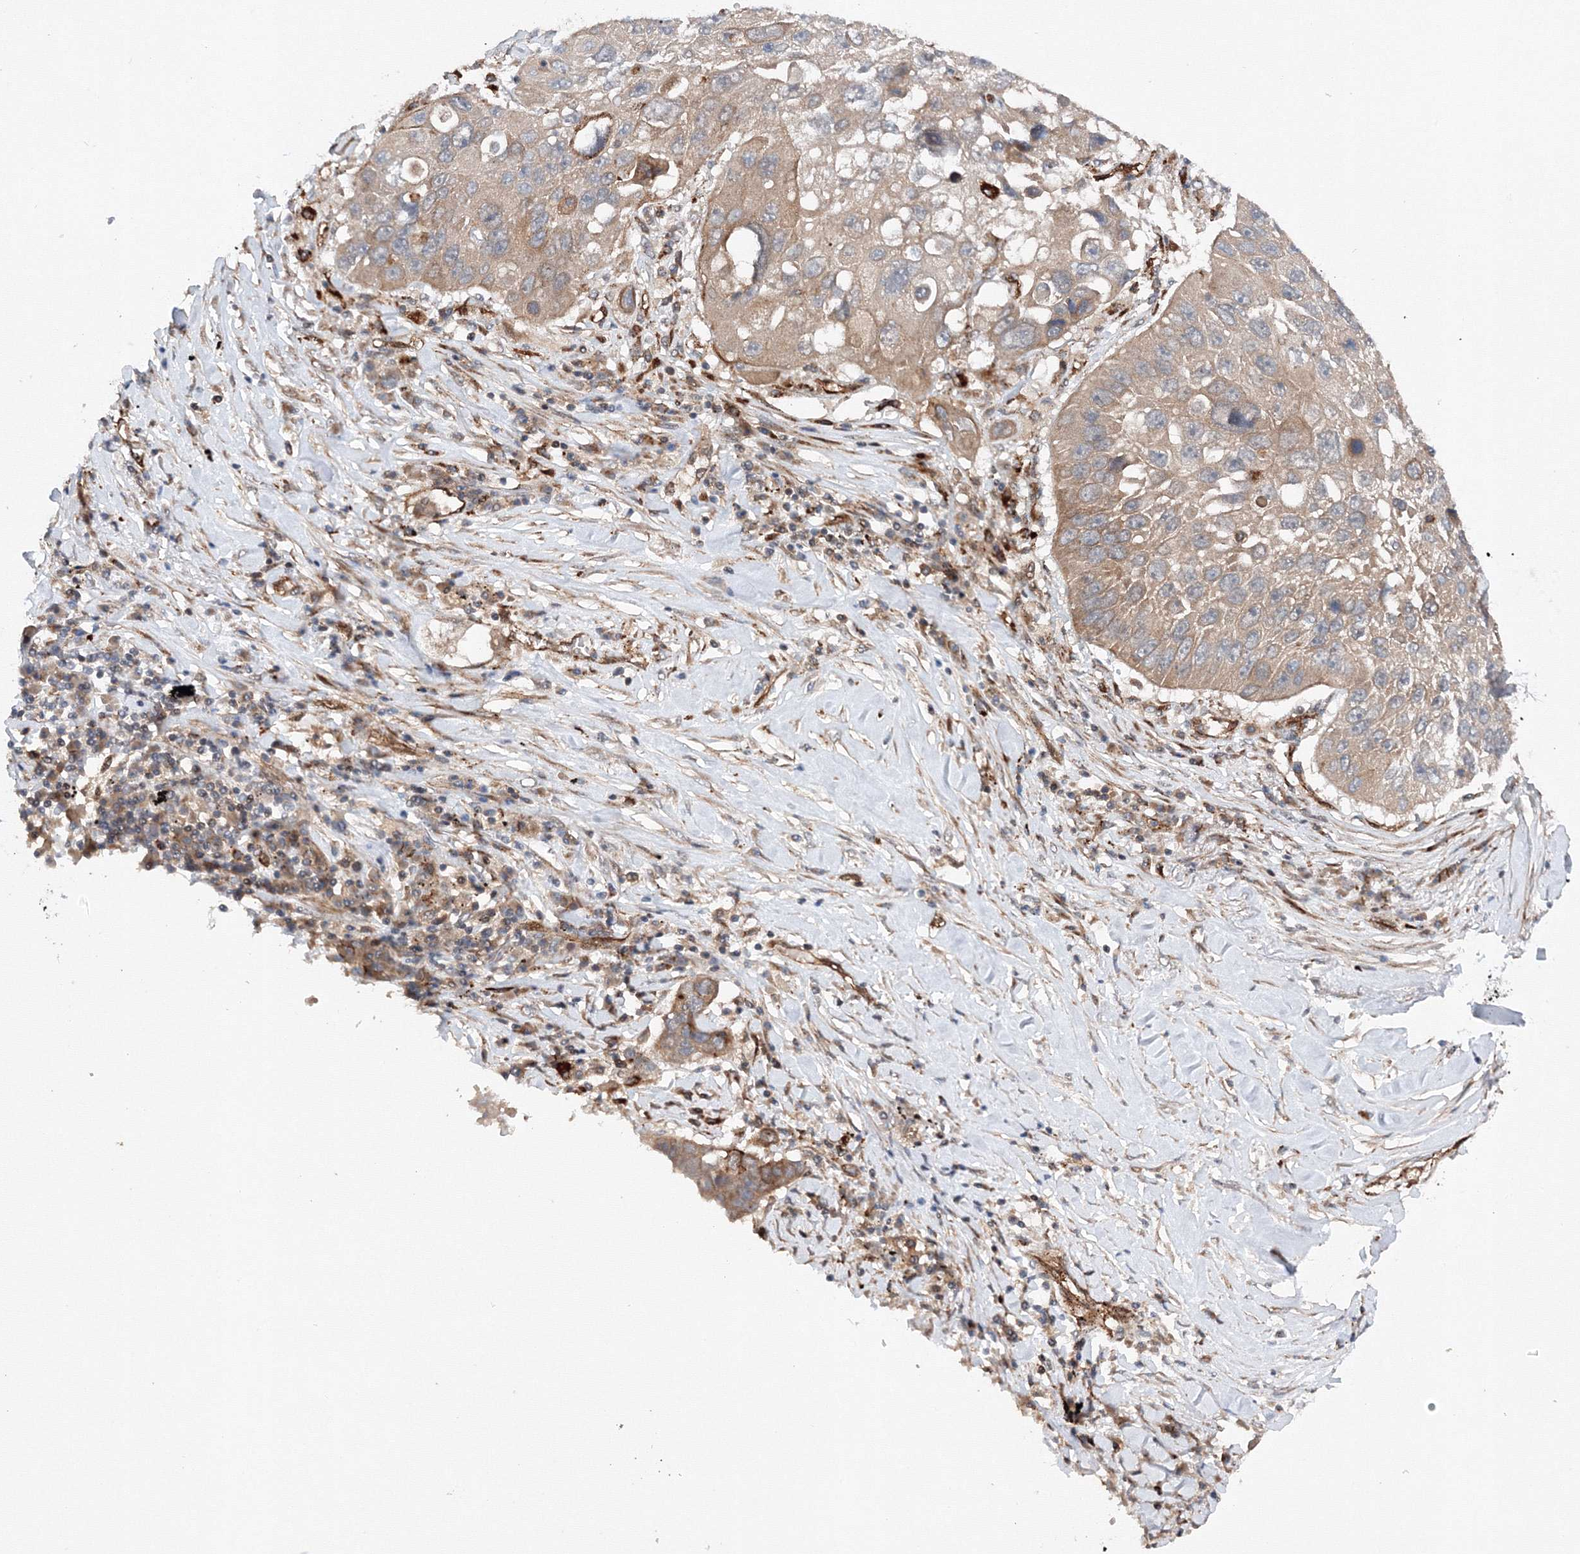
{"staining": {"intensity": "weak", "quantity": ">75%", "location": "cytoplasmic/membranous"}, "tissue": "lung cancer", "cell_type": "Tumor cells", "image_type": "cancer", "snomed": [{"axis": "morphology", "description": "Squamous cell carcinoma, NOS"}, {"axis": "topography", "description": "Lung"}], "caption": "High-magnification brightfield microscopy of squamous cell carcinoma (lung) stained with DAB (brown) and counterstained with hematoxylin (blue). tumor cells exhibit weak cytoplasmic/membranous positivity is appreciated in approximately>75% of cells. The protein of interest is shown in brown color, while the nuclei are stained blue.", "gene": "DCTD", "patient": {"sex": "male", "age": 61}}